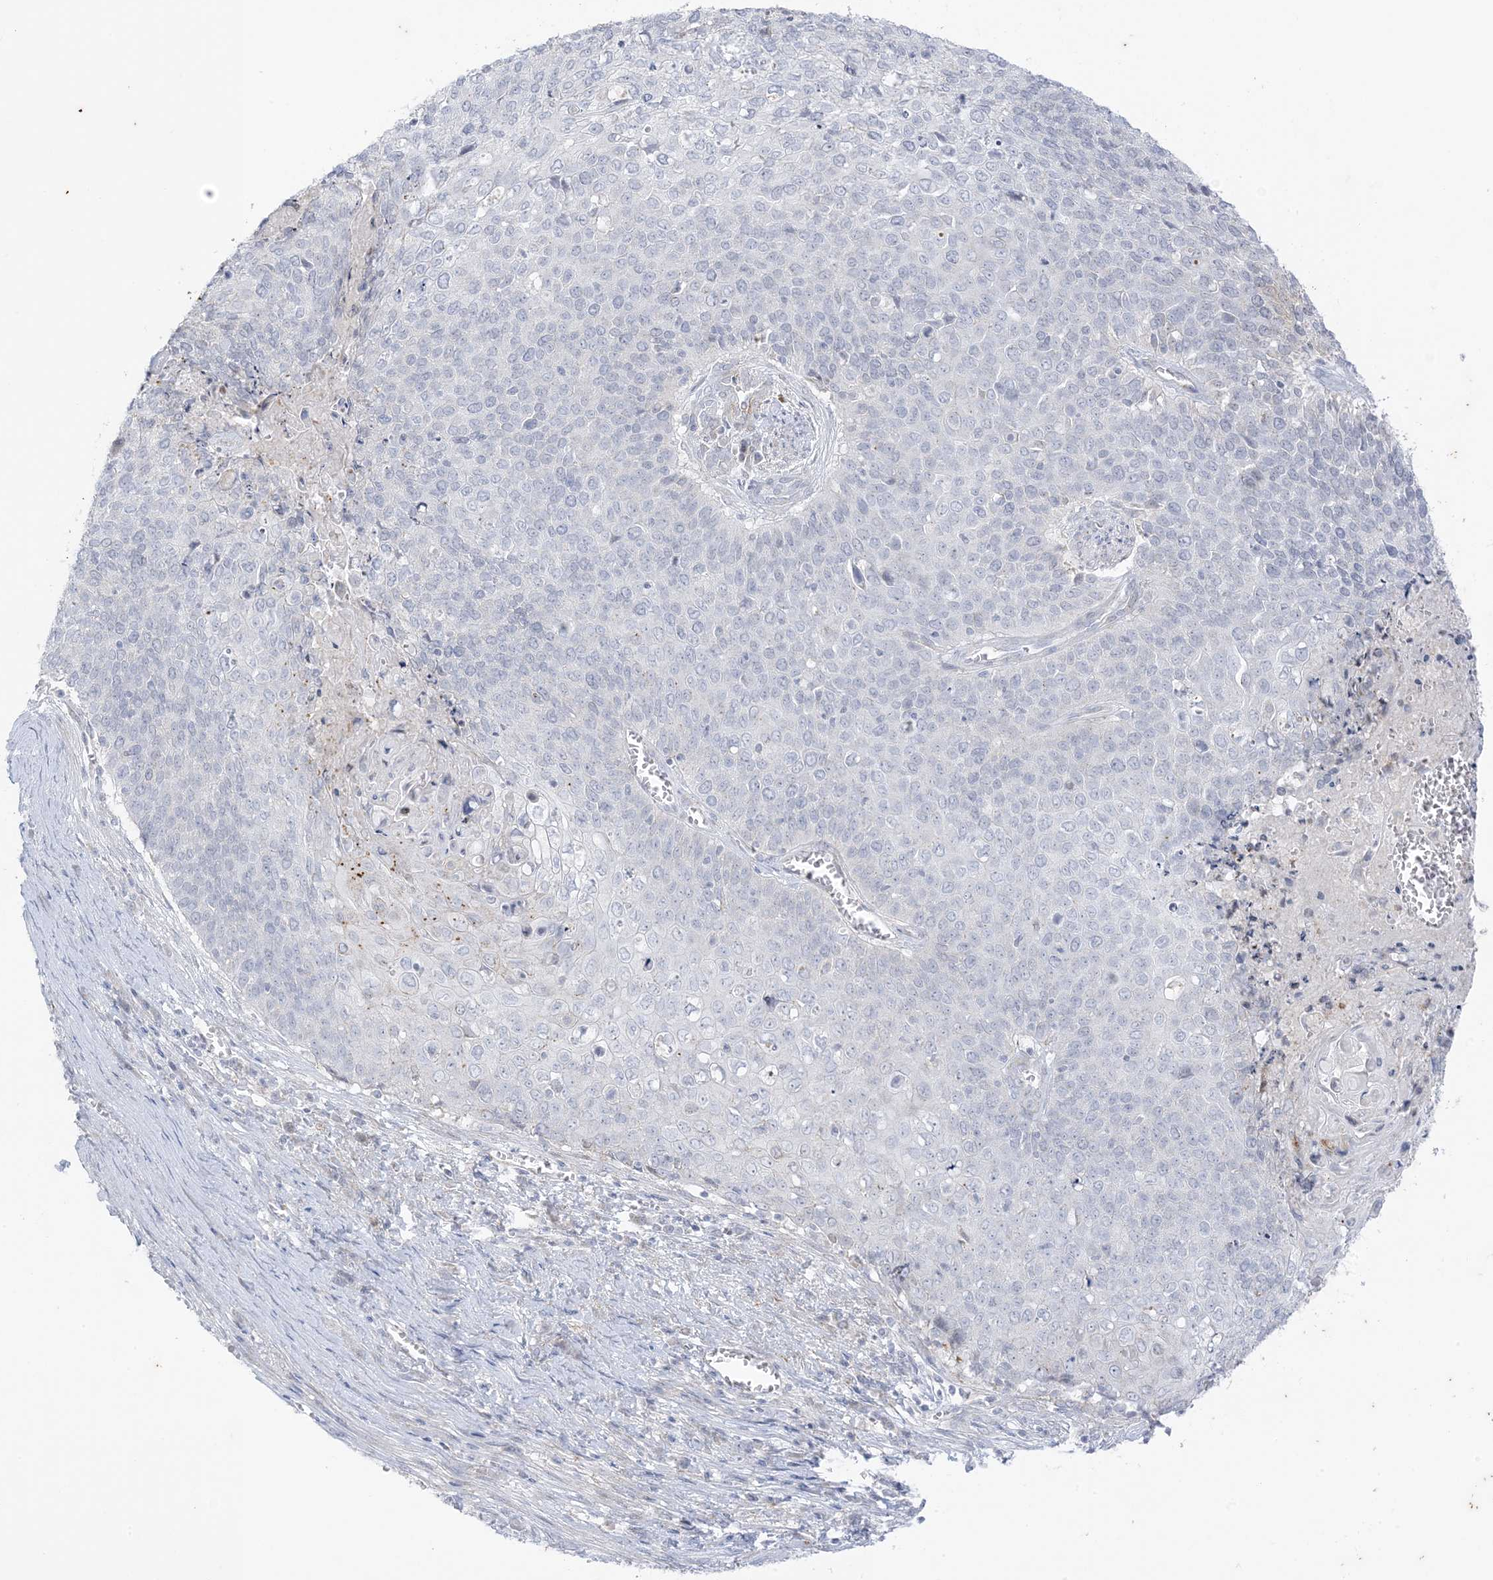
{"staining": {"intensity": "negative", "quantity": "none", "location": "none"}, "tissue": "cervical cancer", "cell_type": "Tumor cells", "image_type": "cancer", "snomed": [{"axis": "morphology", "description": "Squamous cell carcinoma, NOS"}, {"axis": "topography", "description": "Cervix"}], "caption": "A high-resolution image shows immunohistochemistry staining of cervical cancer, which shows no significant staining in tumor cells.", "gene": "RAC1", "patient": {"sex": "female", "age": 39}}